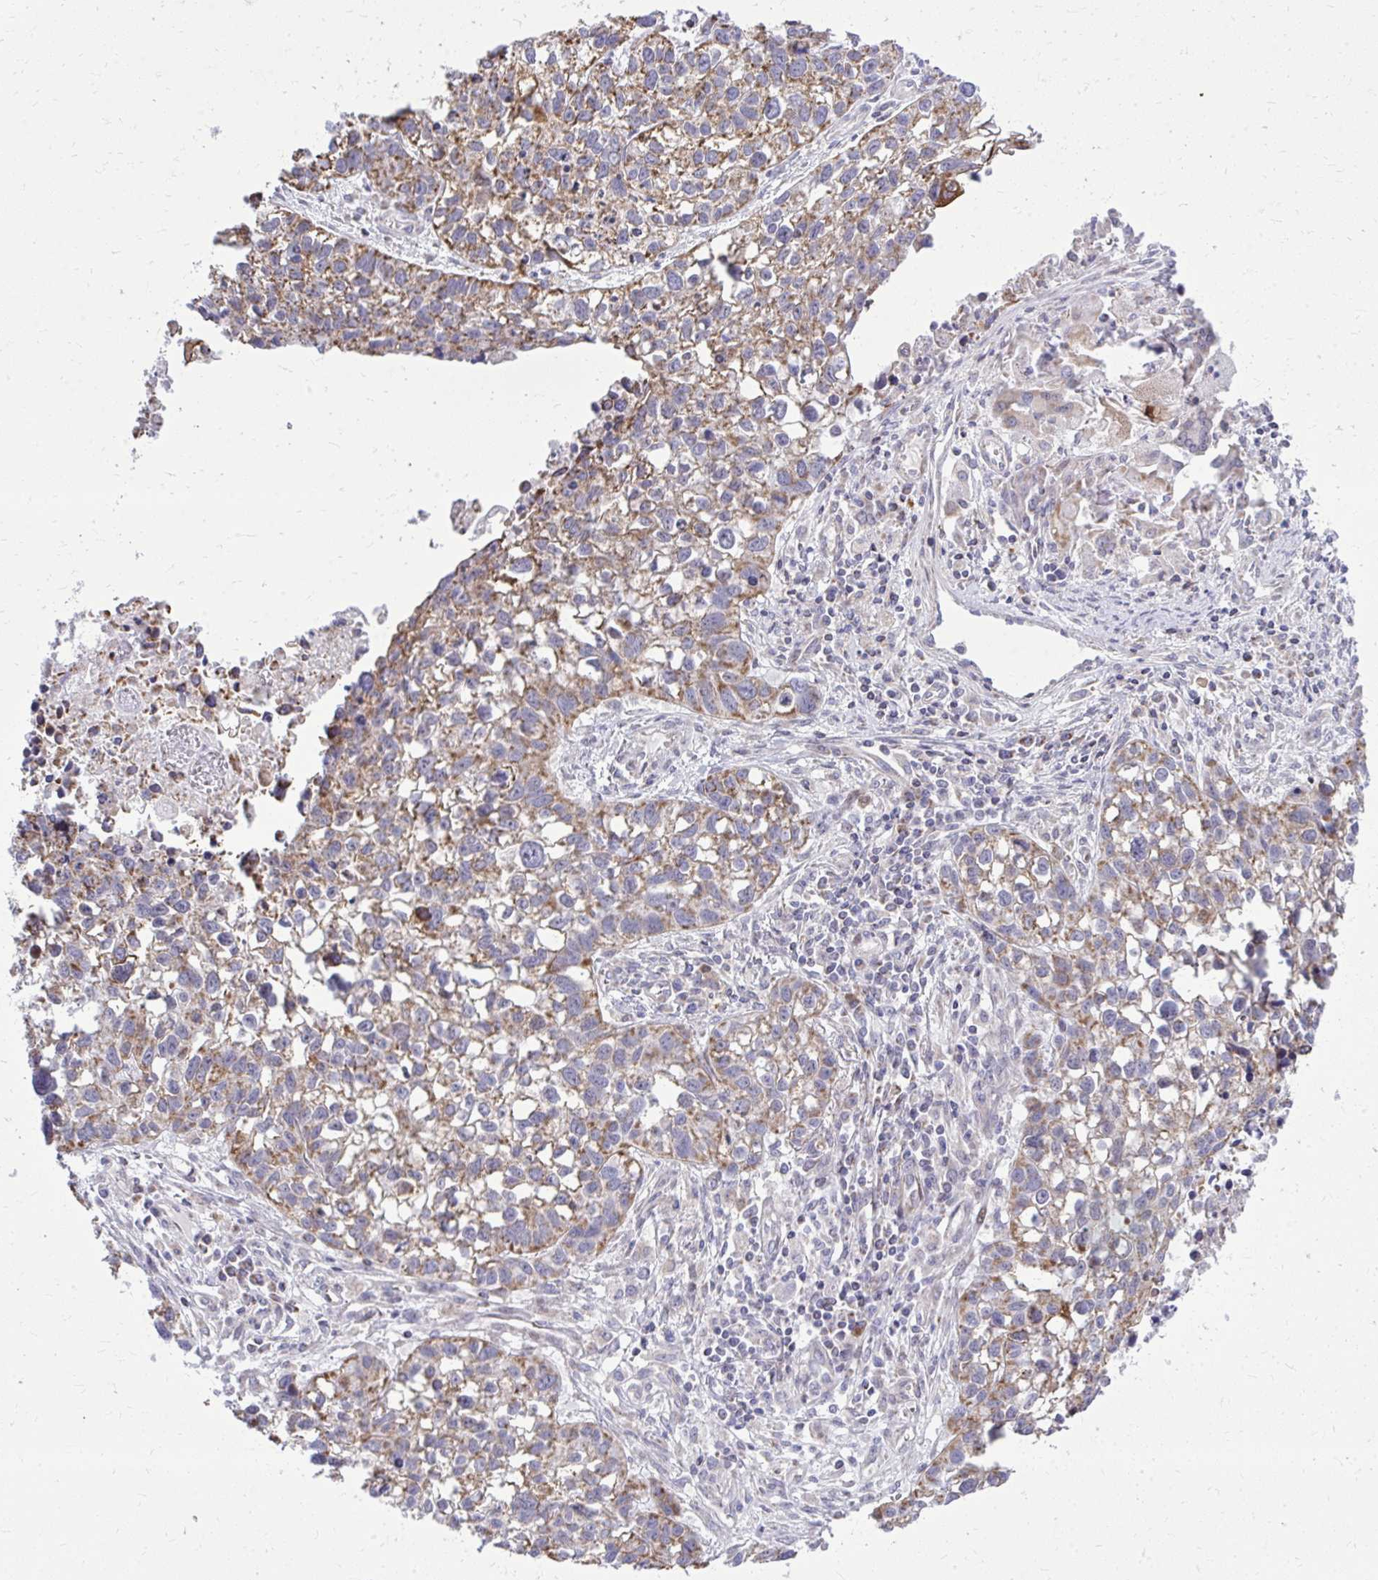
{"staining": {"intensity": "moderate", "quantity": ">75%", "location": "cytoplasmic/membranous"}, "tissue": "lung cancer", "cell_type": "Tumor cells", "image_type": "cancer", "snomed": [{"axis": "morphology", "description": "Squamous cell carcinoma, NOS"}, {"axis": "topography", "description": "Lung"}], "caption": "About >75% of tumor cells in human squamous cell carcinoma (lung) show moderate cytoplasmic/membranous protein expression as visualized by brown immunohistochemical staining.", "gene": "ZNF362", "patient": {"sex": "male", "age": 74}}